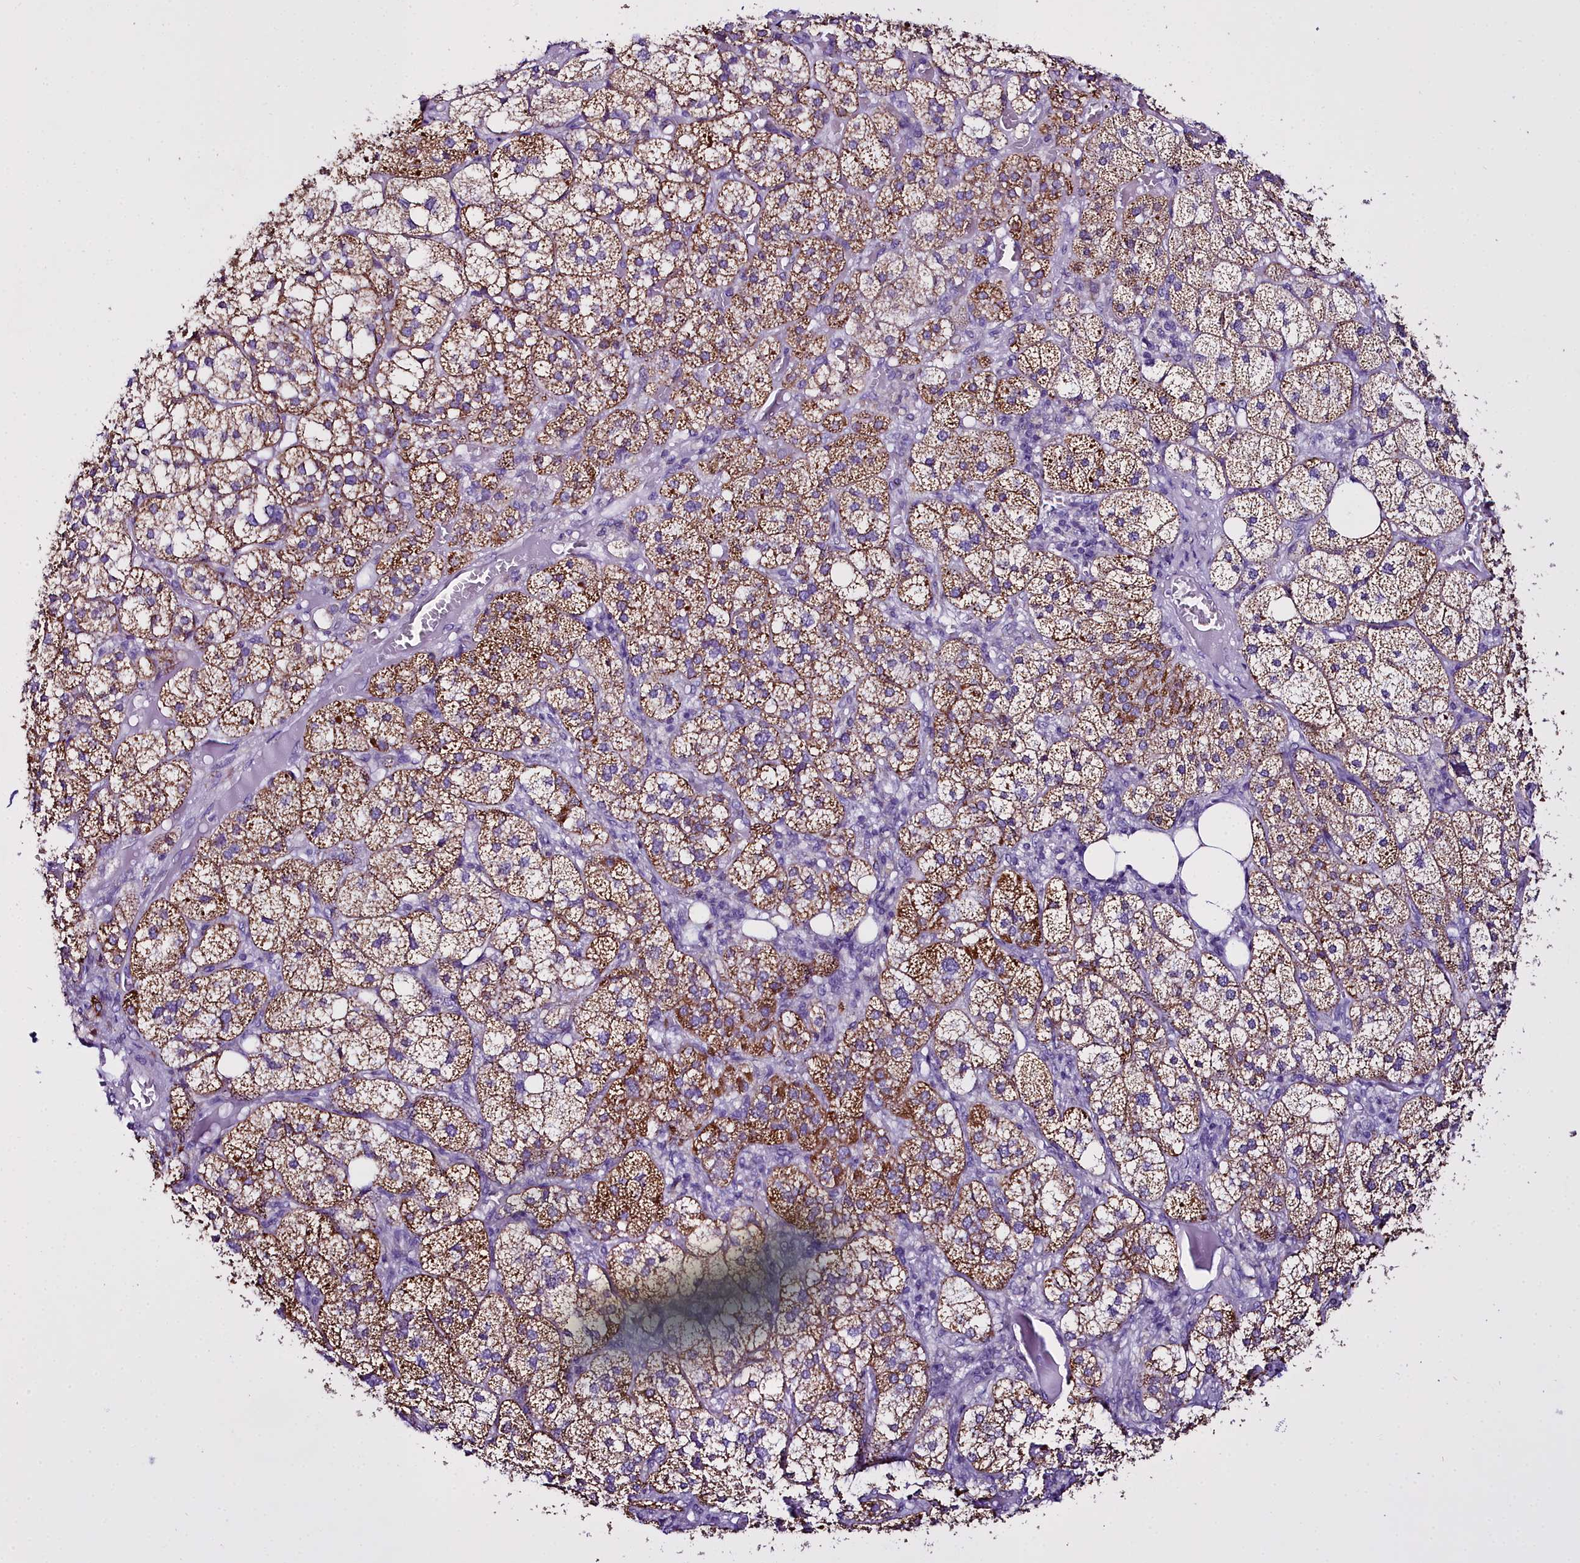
{"staining": {"intensity": "strong", "quantity": ">75%", "location": "cytoplasmic/membranous"}, "tissue": "adrenal gland", "cell_type": "Glandular cells", "image_type": "normal", "snomed": [{"axis": "morphology", "description": "Normal tissue, NOS"}, {"axis": "topography", "description": "Adrenal gland"}], "caption": "Normal adrenal gland reveals strong cytoplasmic/membranous staining in about >75% of glandular cells, visualized by immunohistochemistry.", "gene": "WDFY3", "patient": {"sex": "female", "age": 61}}